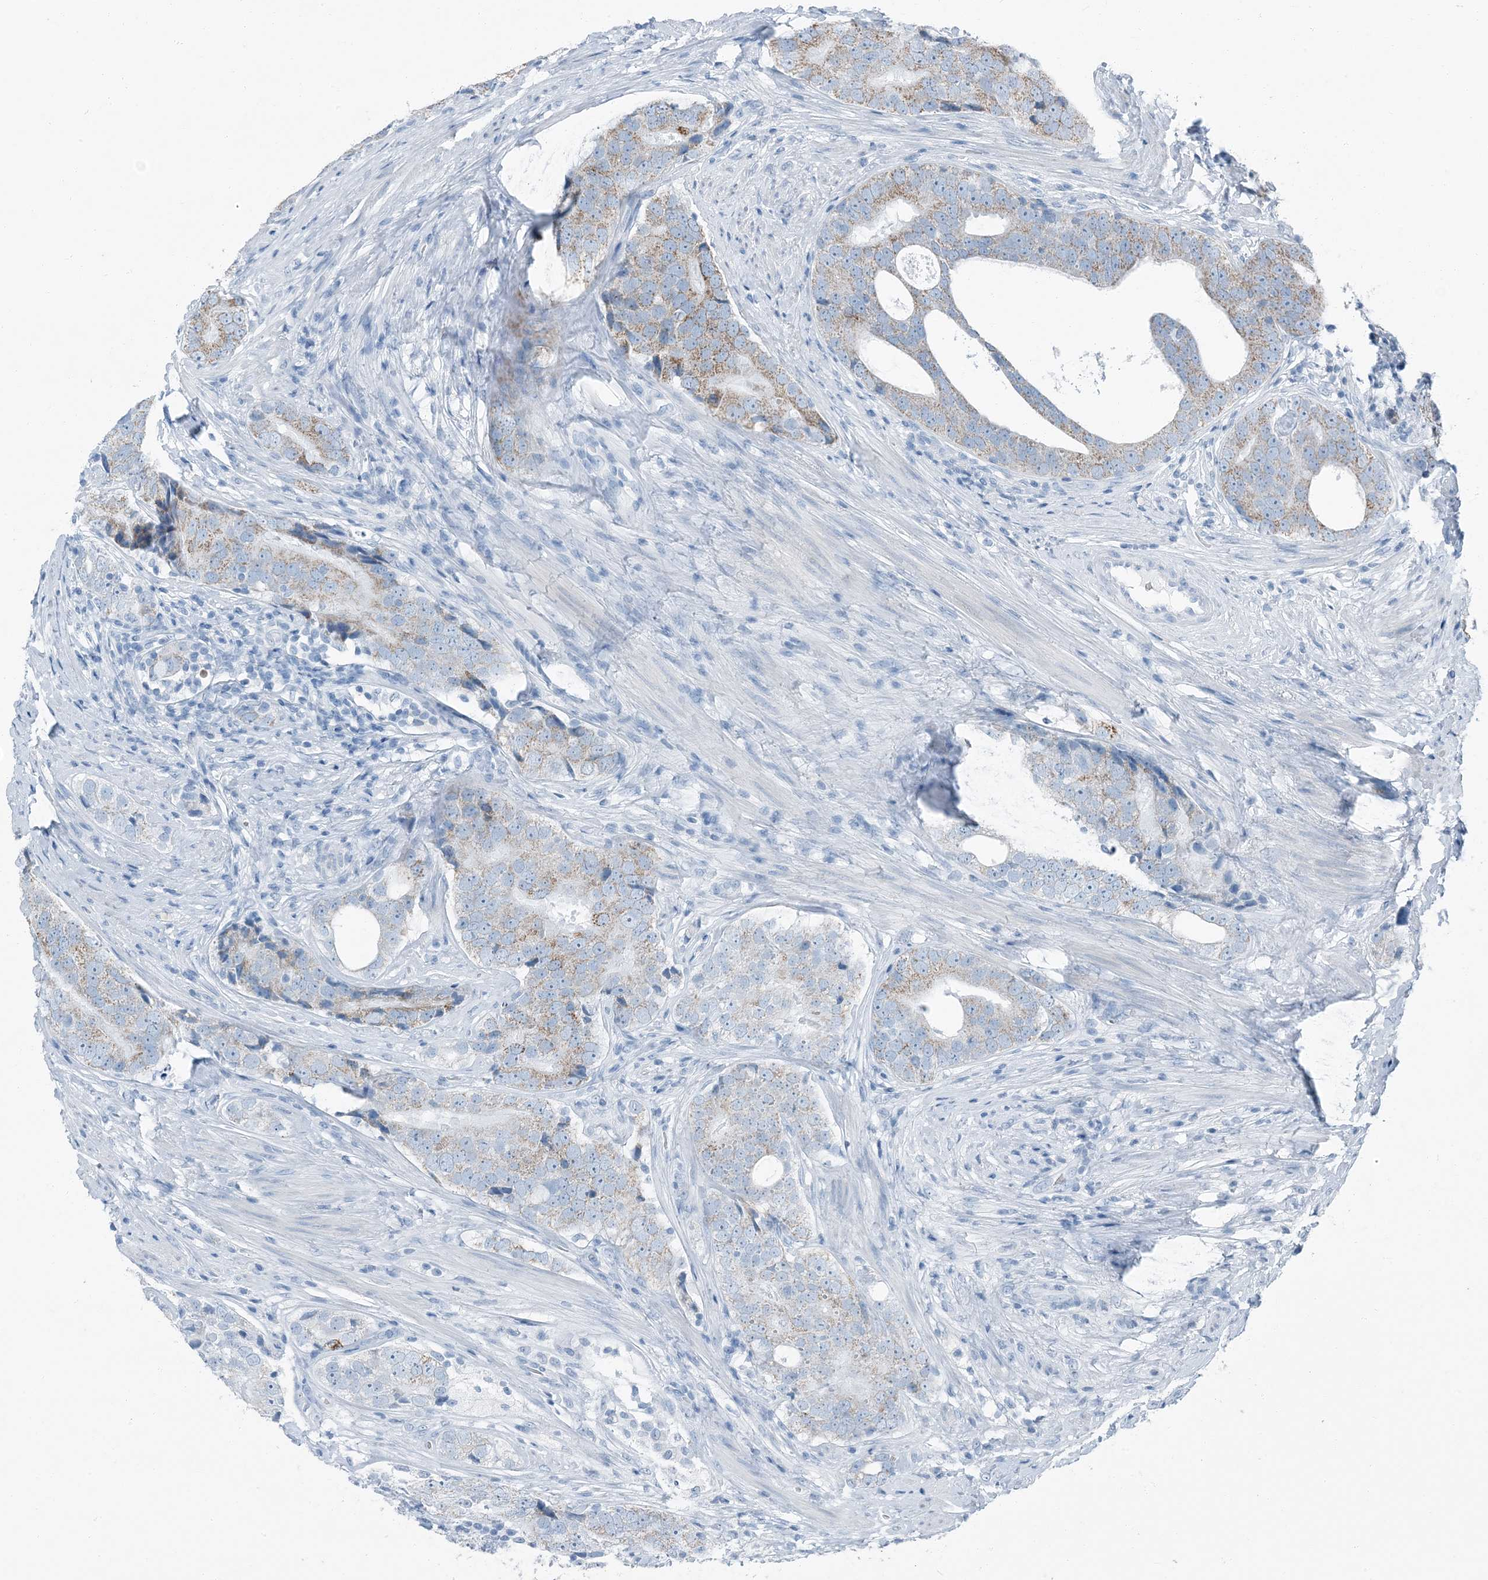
{"staining": {"intensity": "moderate", "quantity": "25%-75%", "location": "cytoplasmic/membranous"}, "tissue": "prostate cancer", "cell_type": "Tumor cells", "image_type": "cancer", "snomed": [{"axis": "morphology", "description": "Adenocarcinoma, High grade"}, {"axis": "topography", "description": "Prostate"}], "caption": "Adenocarcinoma (high-grade) (prostate) tissue displays moderate cytoplasmic/membranous expression in approximately 25%-75% of tumor cells", "gene": "FAM162A", "patient": {"sex": "male", "age": 56}}